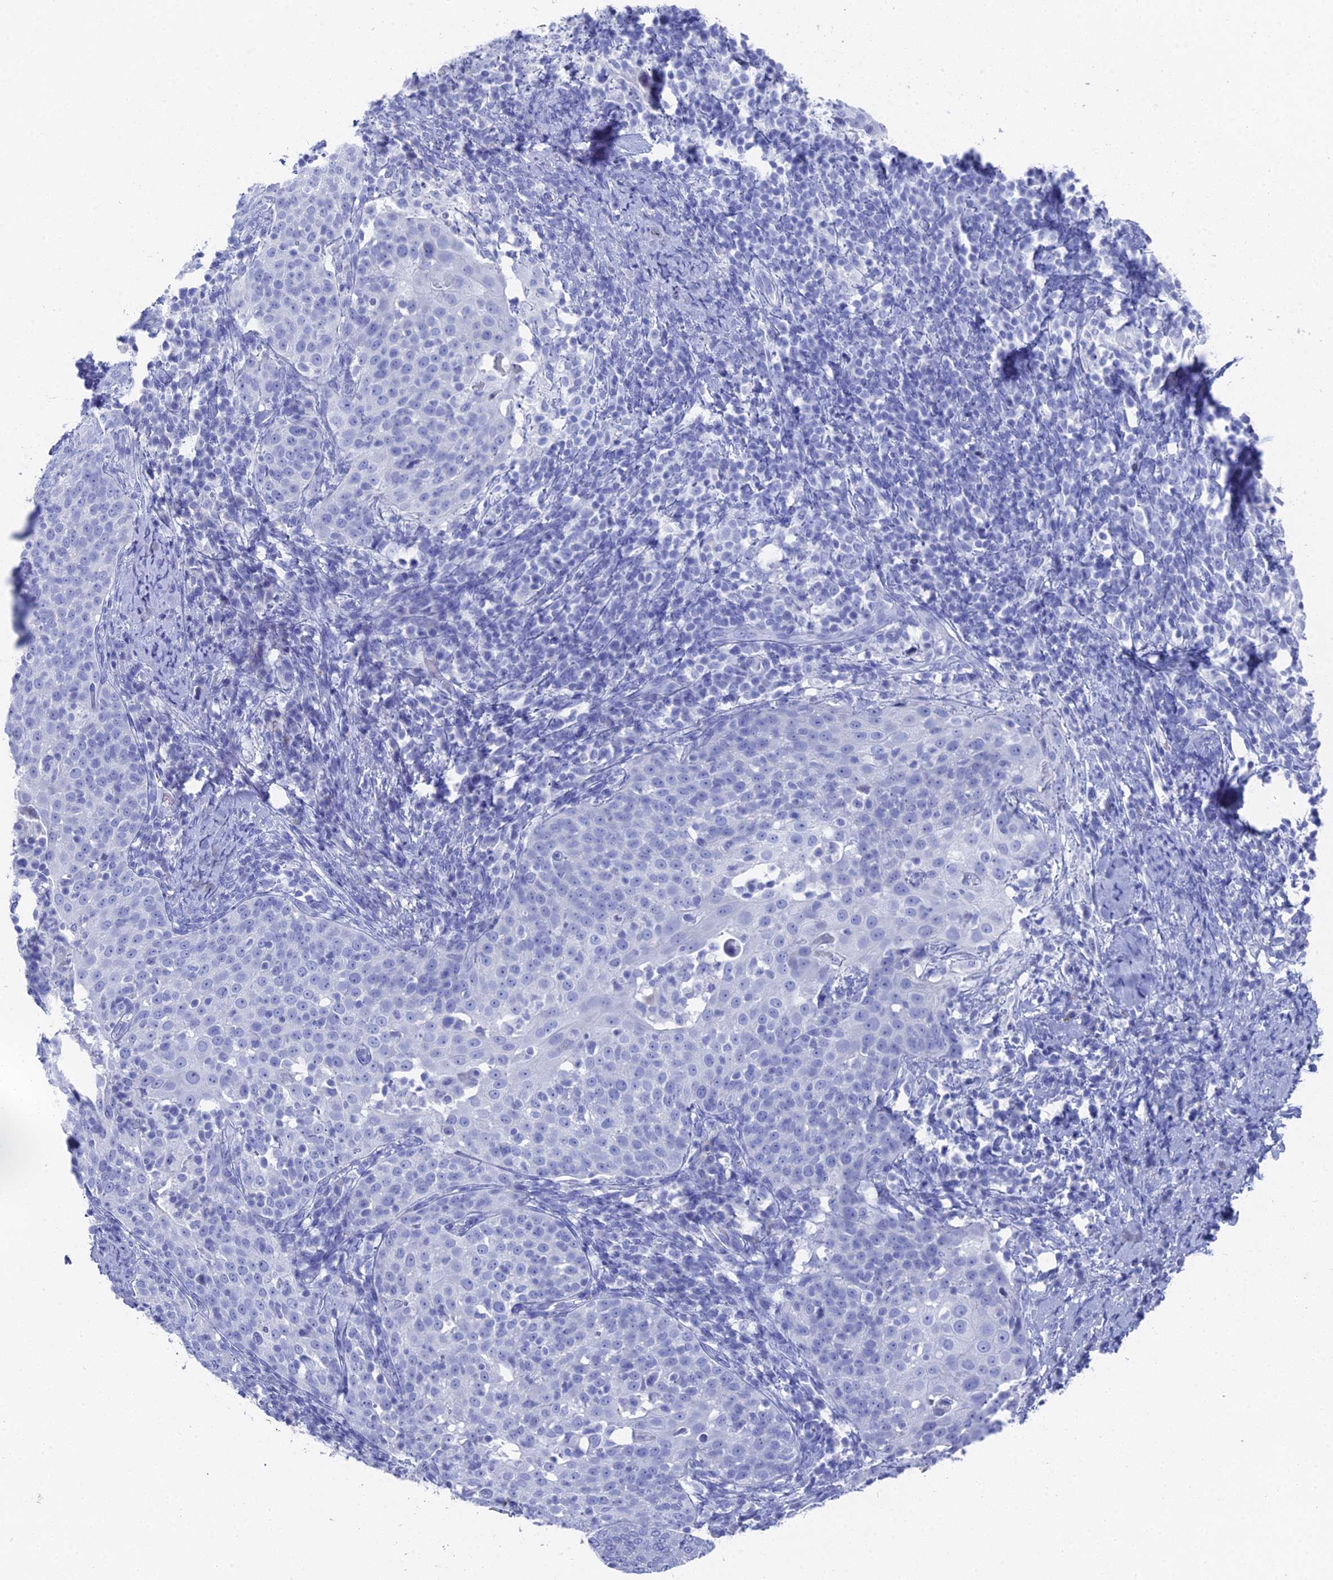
{"staining": {"intensity": "negative", "quantity": "none", "location": "none"}, "tissue": "cervical cancer", "cell_type": "Tumor cells", "image_type": "cancer", "snomed": [{"axis": "morphology", "description": "Squamous cell carcinoma, NOS"}, {"axis": "topography", "description": "Cervix"}], "caption": "Cervical squamous cell carcinoma was stained to show a protein in brown. There is no significant expression in tumor cells. (Brightfield microscopy of DAB immunohistochemistry at high magnification).", "gene": "ENPP3", "patient": {"sex": "female", "age": 57}}